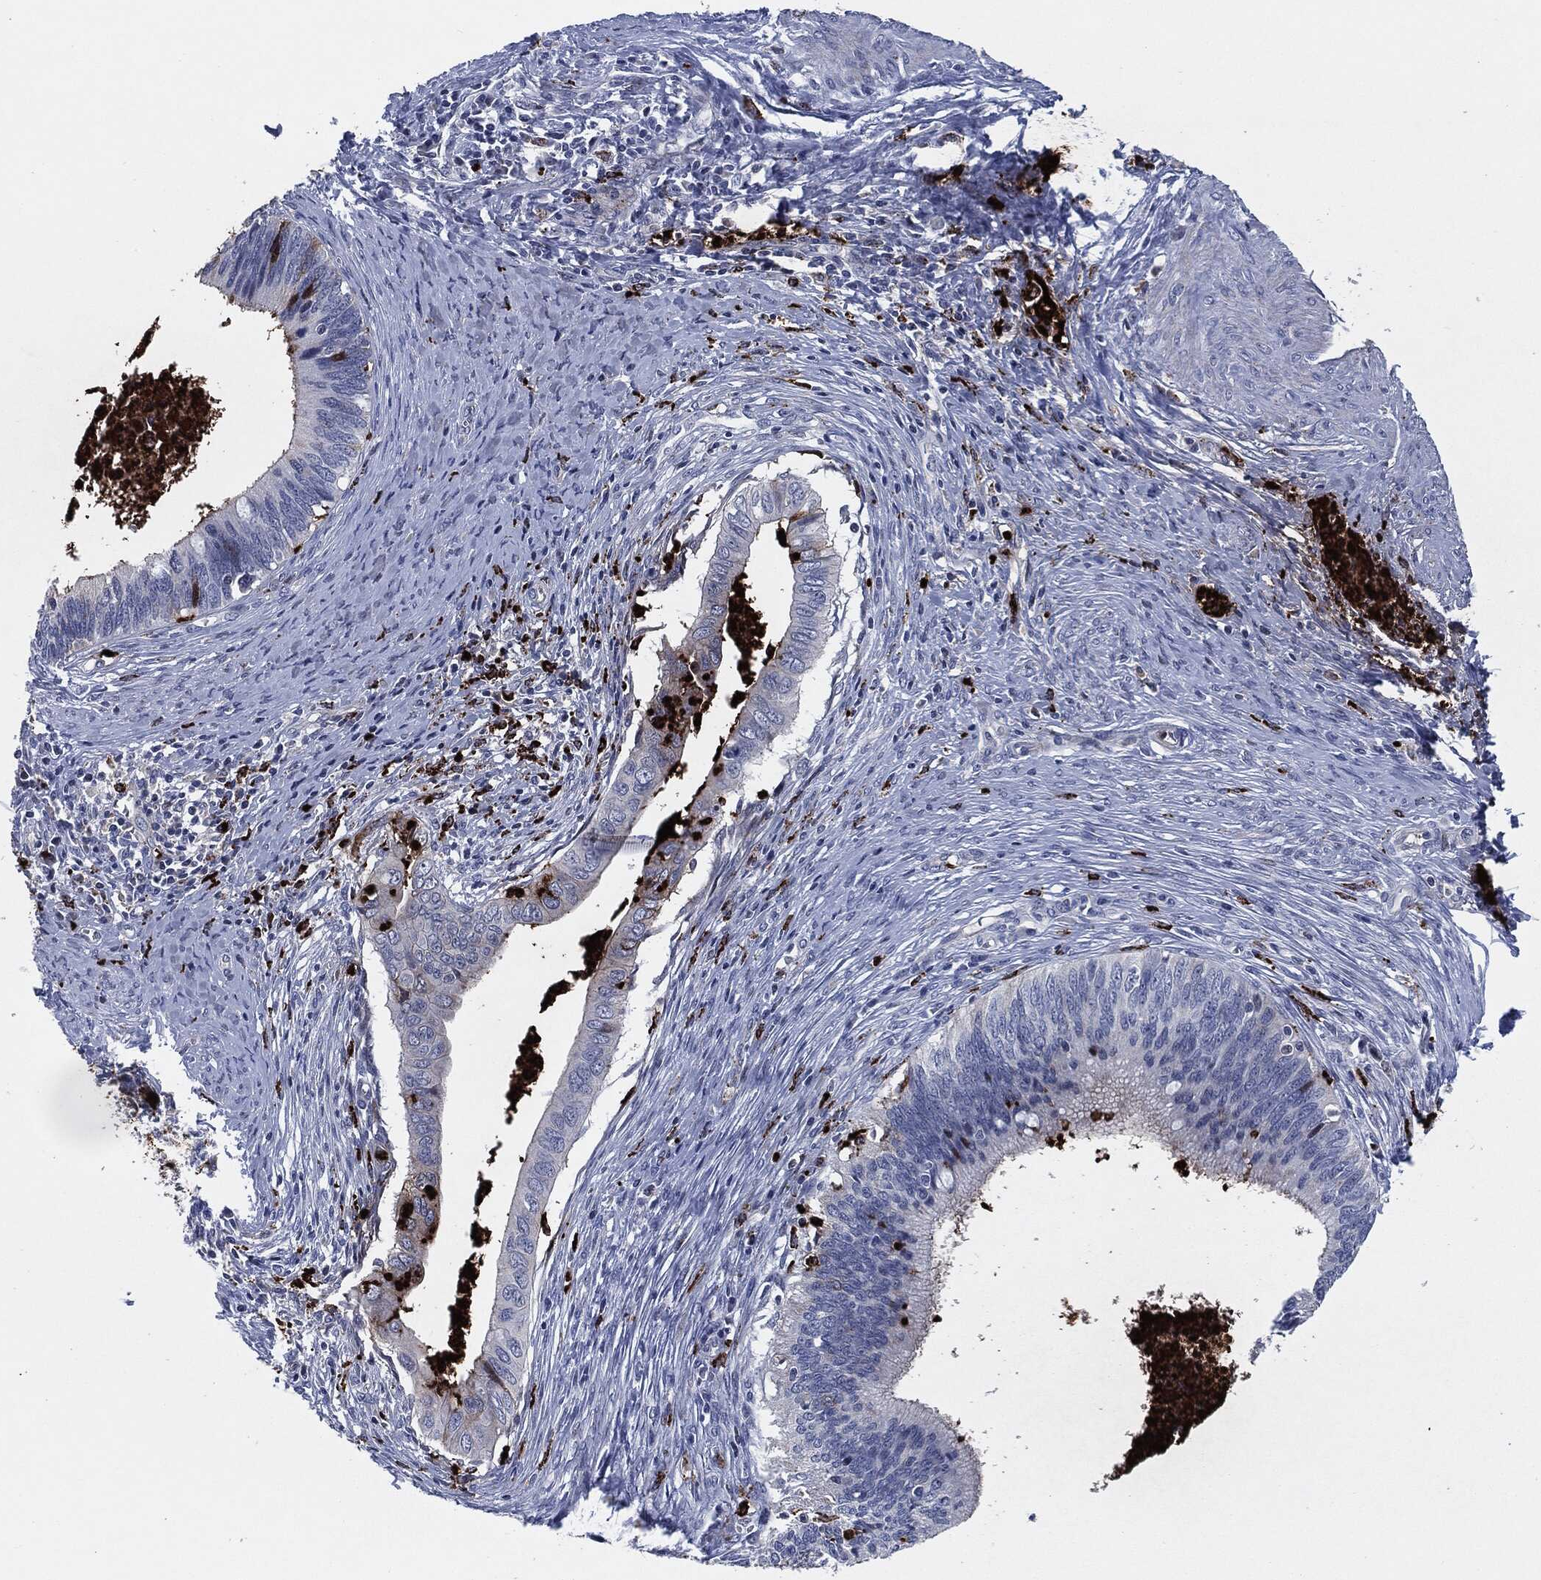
{"staining": {"intensity": "negative", "quantity": "none", "location": "none"}, "tissue": "cervical cancer", "cell_type": "Tumor cells", "image_type": "cancer", "snomed": [{"axis": "morphology", "description": "Adenocarcinoma, NOS"}, {"axis": "topography", "description": "Cervix"}], "caption": "IHC image of neoplastic tissue: cervical cancer (adenocarcinoma) stained with DAB exhibits no significant protein expression in tumor cells.", "gene": "MPO", "patient": {"sex": "female", "age": 42}}